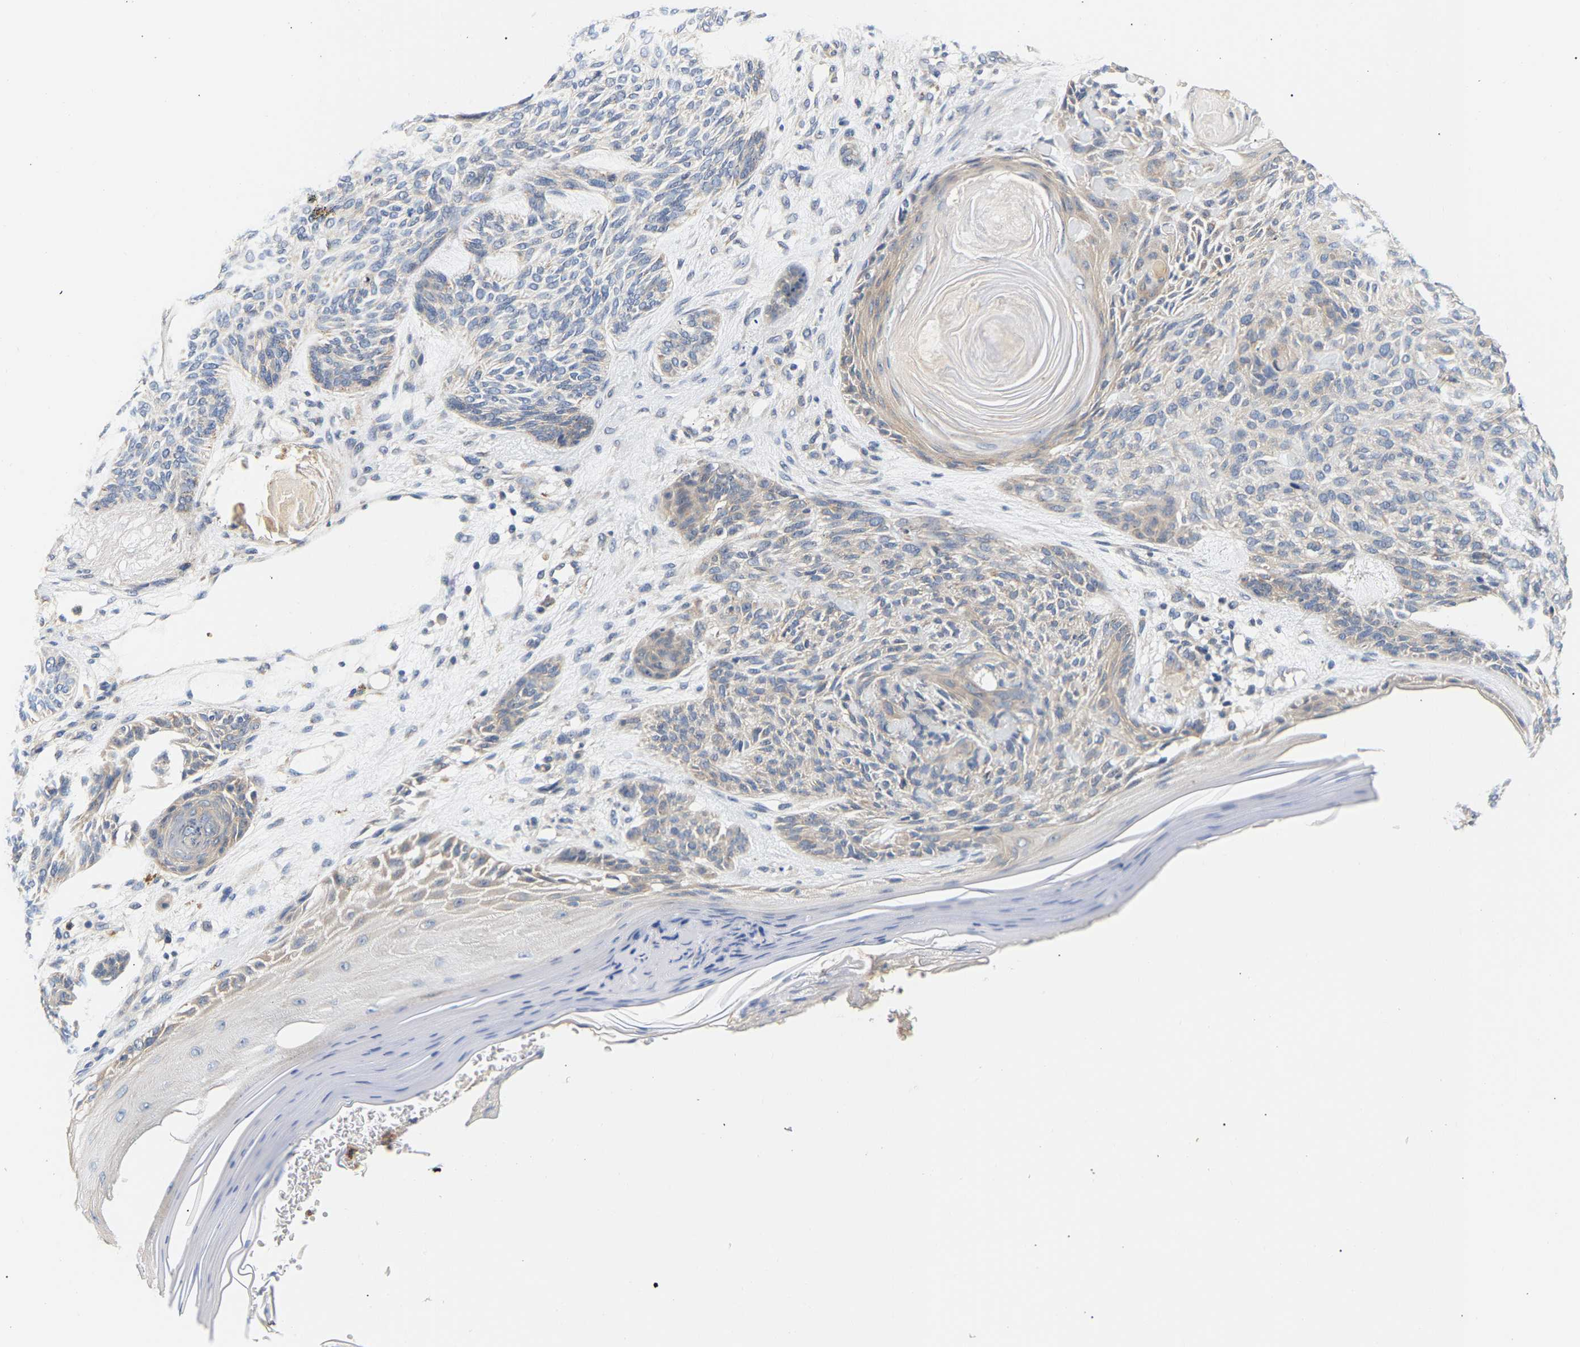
{"staining": {"intensity": "negative", "quantity": "none", "location": "none"}, "tissue": "skin cancer", "cell_type": "Tumor cells", "image_type": "cancer", "snomed": [{"axis": "morphology", "description": "Basal cell carcinoma"}, {"axis": "topography", "description": "Skin"}], "caption": "Tumor cells are negative for protein expression in human skin cancer.", "gene": "PPID", "patient": {"sex": "male", "age": 55}}